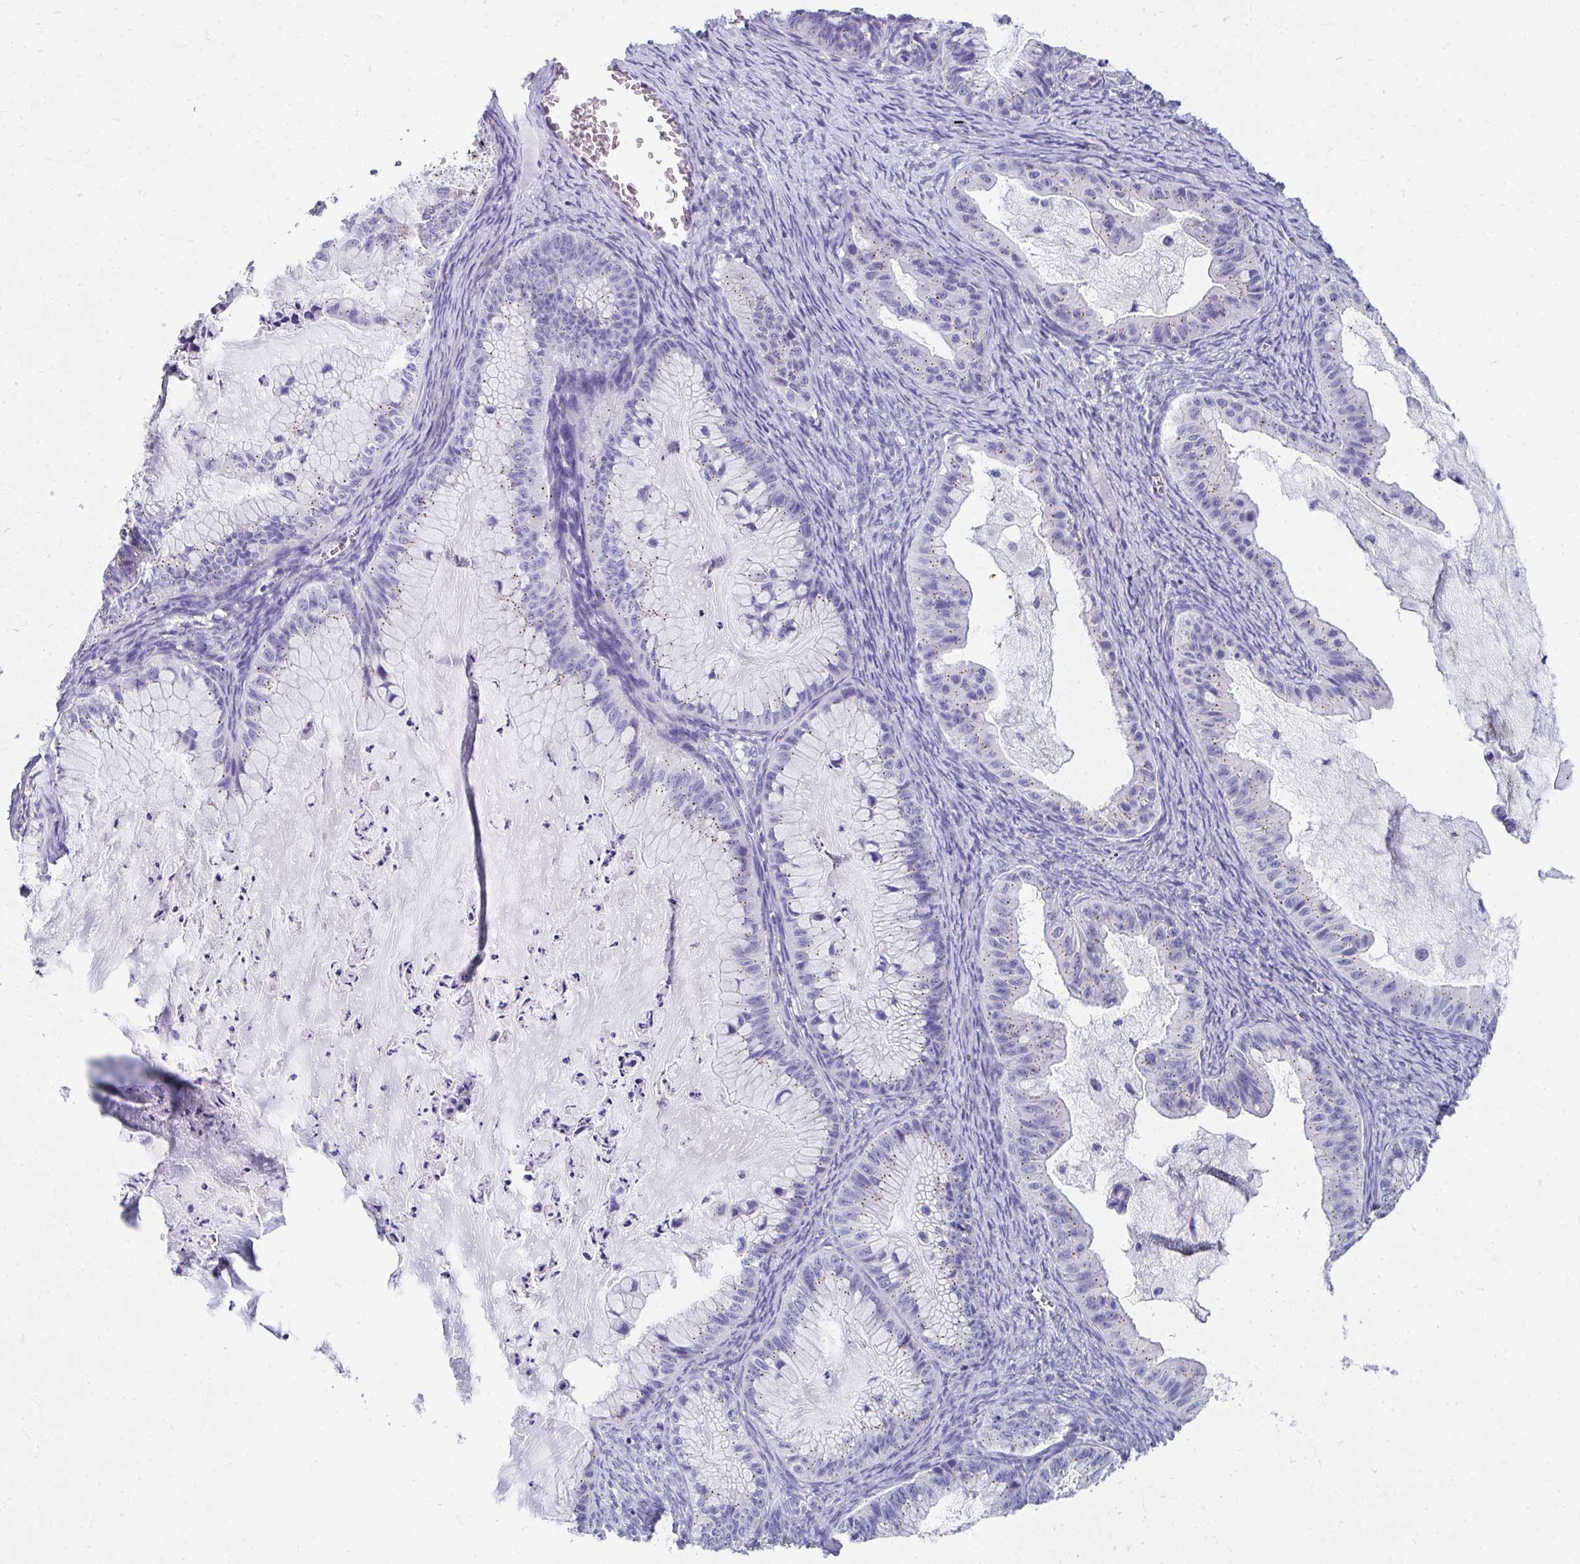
{"staining": {"intensity": "negative", "quantity": "none", "location": "none"}, "tissue": "ovarian cancer", "cell_type": "Tumor cells", "image_type": "cancer", "snomed": [{"axis": "morphology", "description": "Cystadenocarcinoma, mucinous, NOS"}, {"axis": "topography", "description": "Ovary"}], "caption": "Immunohistochemical staining of mucinous cystadenocarcinoma (ovarian) shows no significant expression in tumor cells.", "gene": "TMPRSS2", "patient": {"sex": "female", "age": 72}}